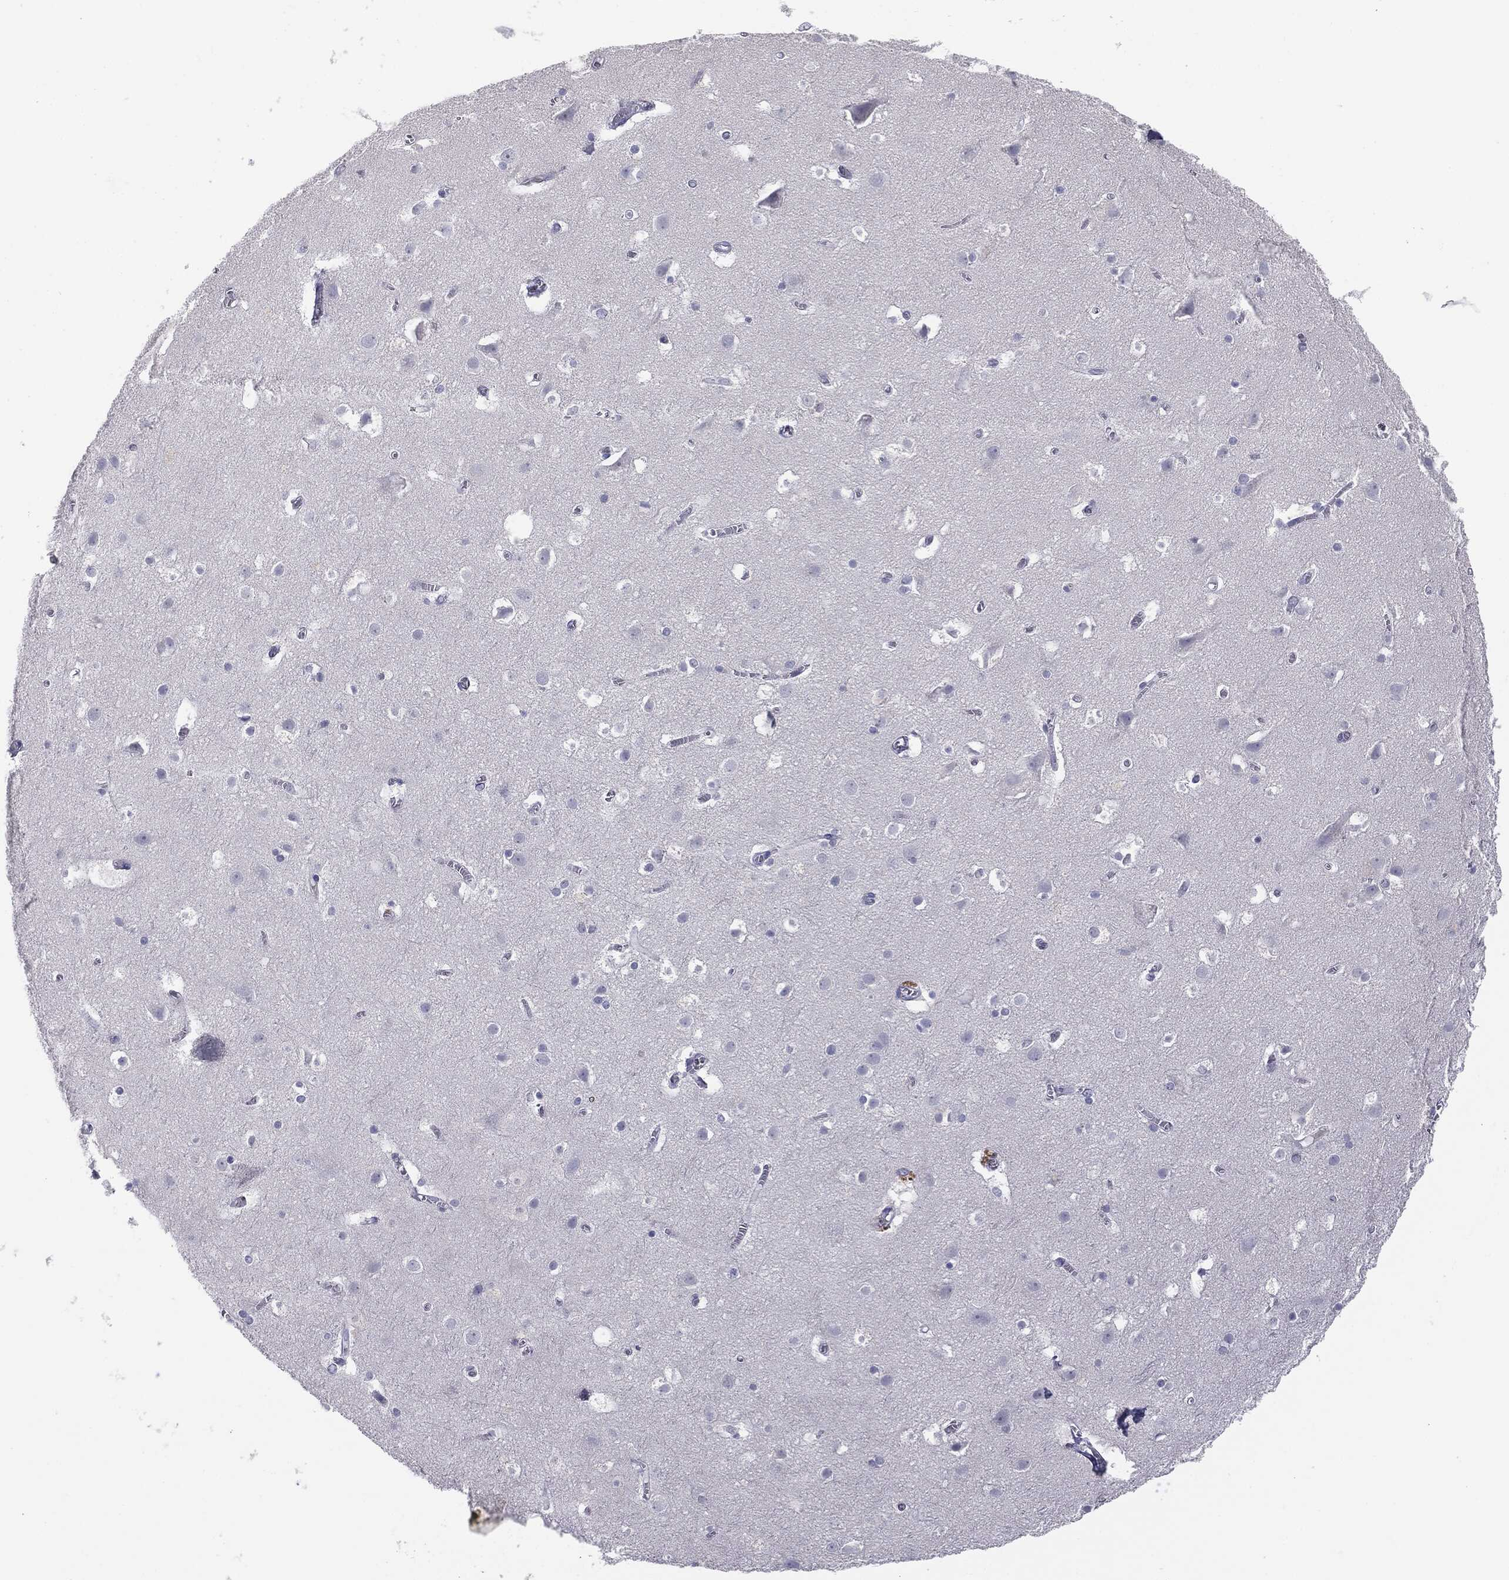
{"staining": {"intensity": "negative", "quantity": "none", "location": "none"}, "tissue": "cerebral cortex", "cell_type": "Endothelial cells", "image_type": "normal", "snomed": [{"axis": "morphology", "description": "Normal tissue, NOS"}, {"axis": "topography", "description": "Cerebral cortex"}], "caption": "A micrograph of human cerebral cortex is negative for staining in endothelial cells. (DAB immunohistochemistry visualized using brightfield microscopy, high magnification).", "gene": "MUC1", "patient": {"sex": "male", "age": 59}}